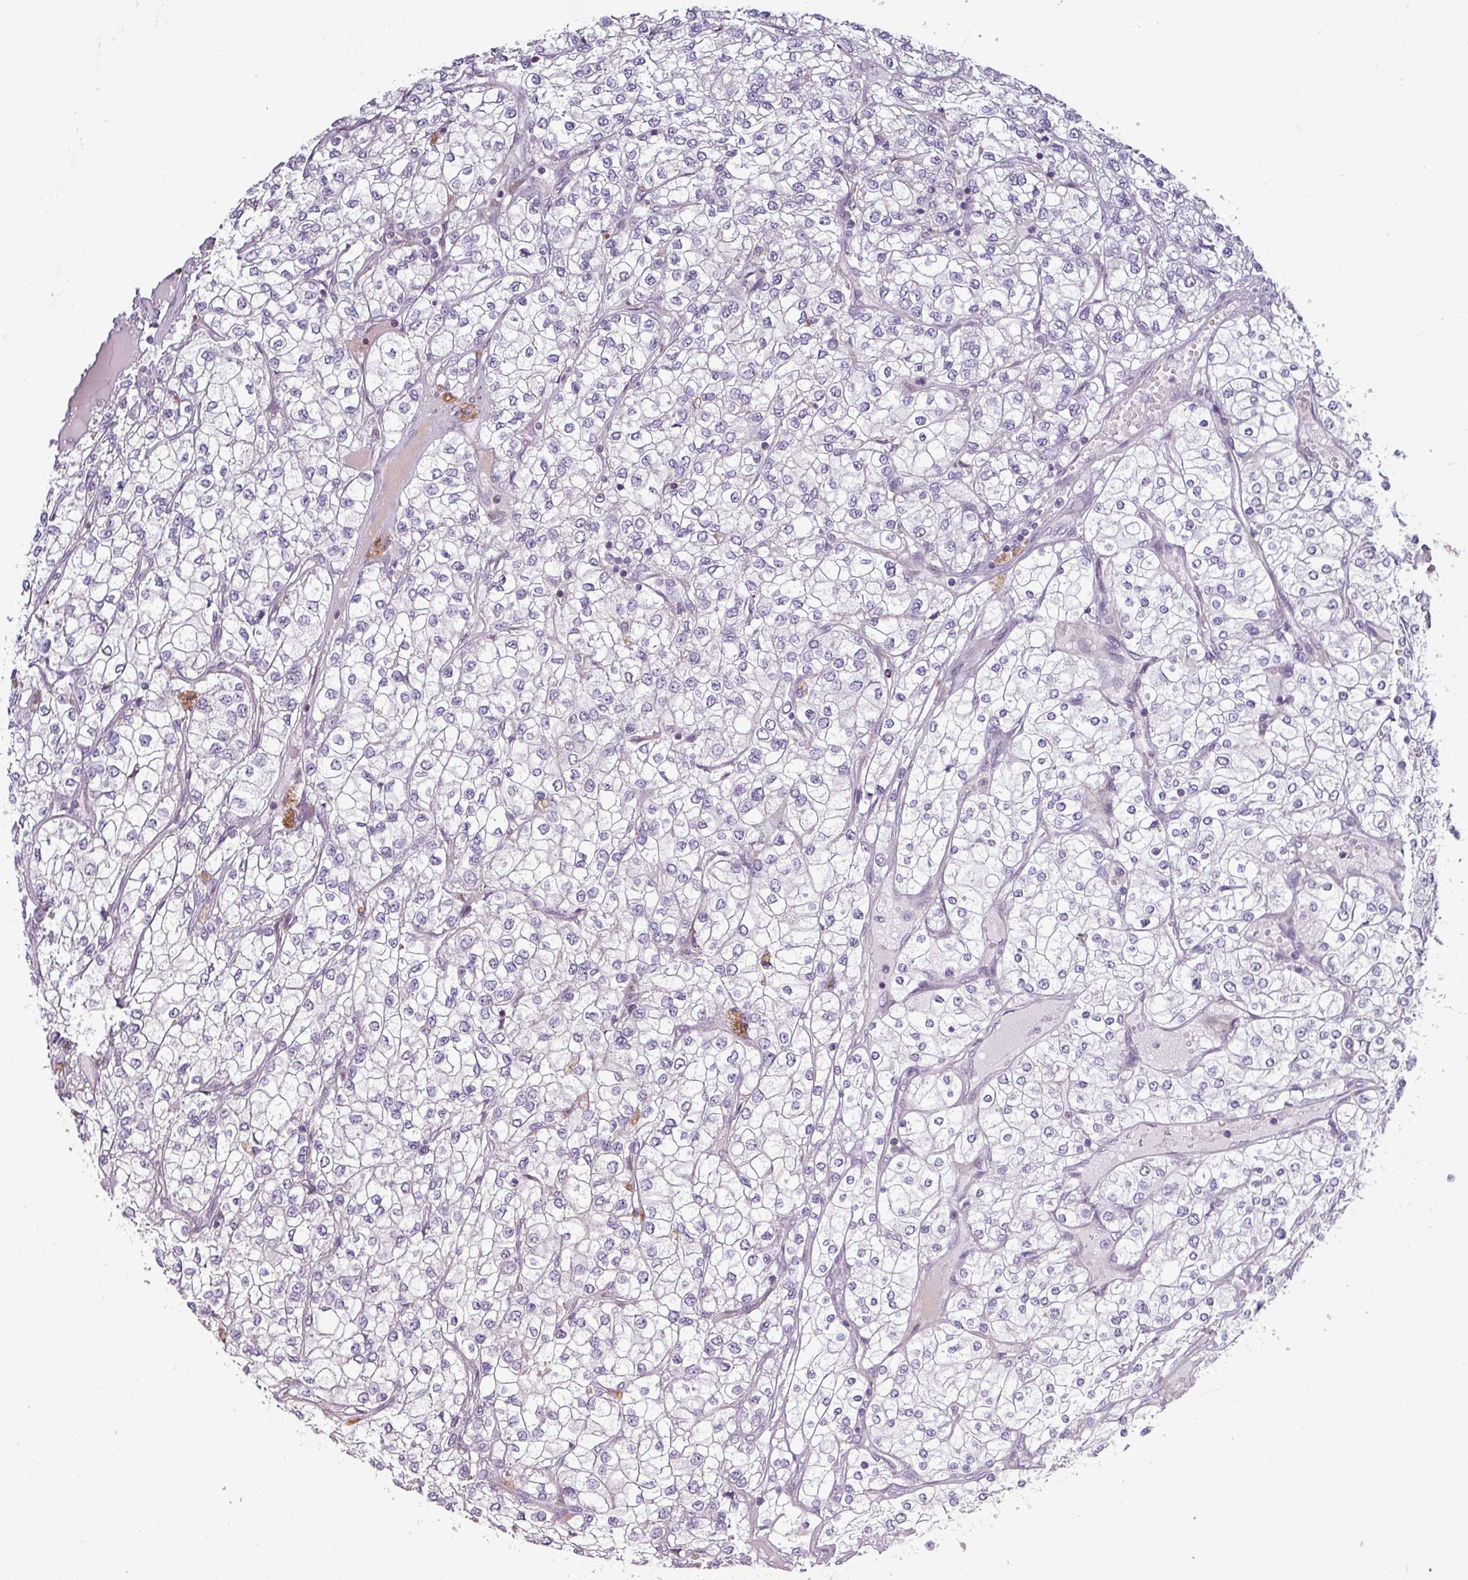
{"staining": {"intensity": "negative", "quantity": "none", "location": "none"}, "tissue": "renal cancer", "cell_type": "Tumor cells", "image_type": "cancer", "snomed": [{"axis": "morphology", "description": "Adenocarcinoma, NOS"}, {"axis": "topography", "description": "Kidney"}], "caption": "Tumor cells are negative for brown protein staining in renal adenocarcinoma.", "gene": "C2orf16", "patient": {"sex": "male", "age": 80}}